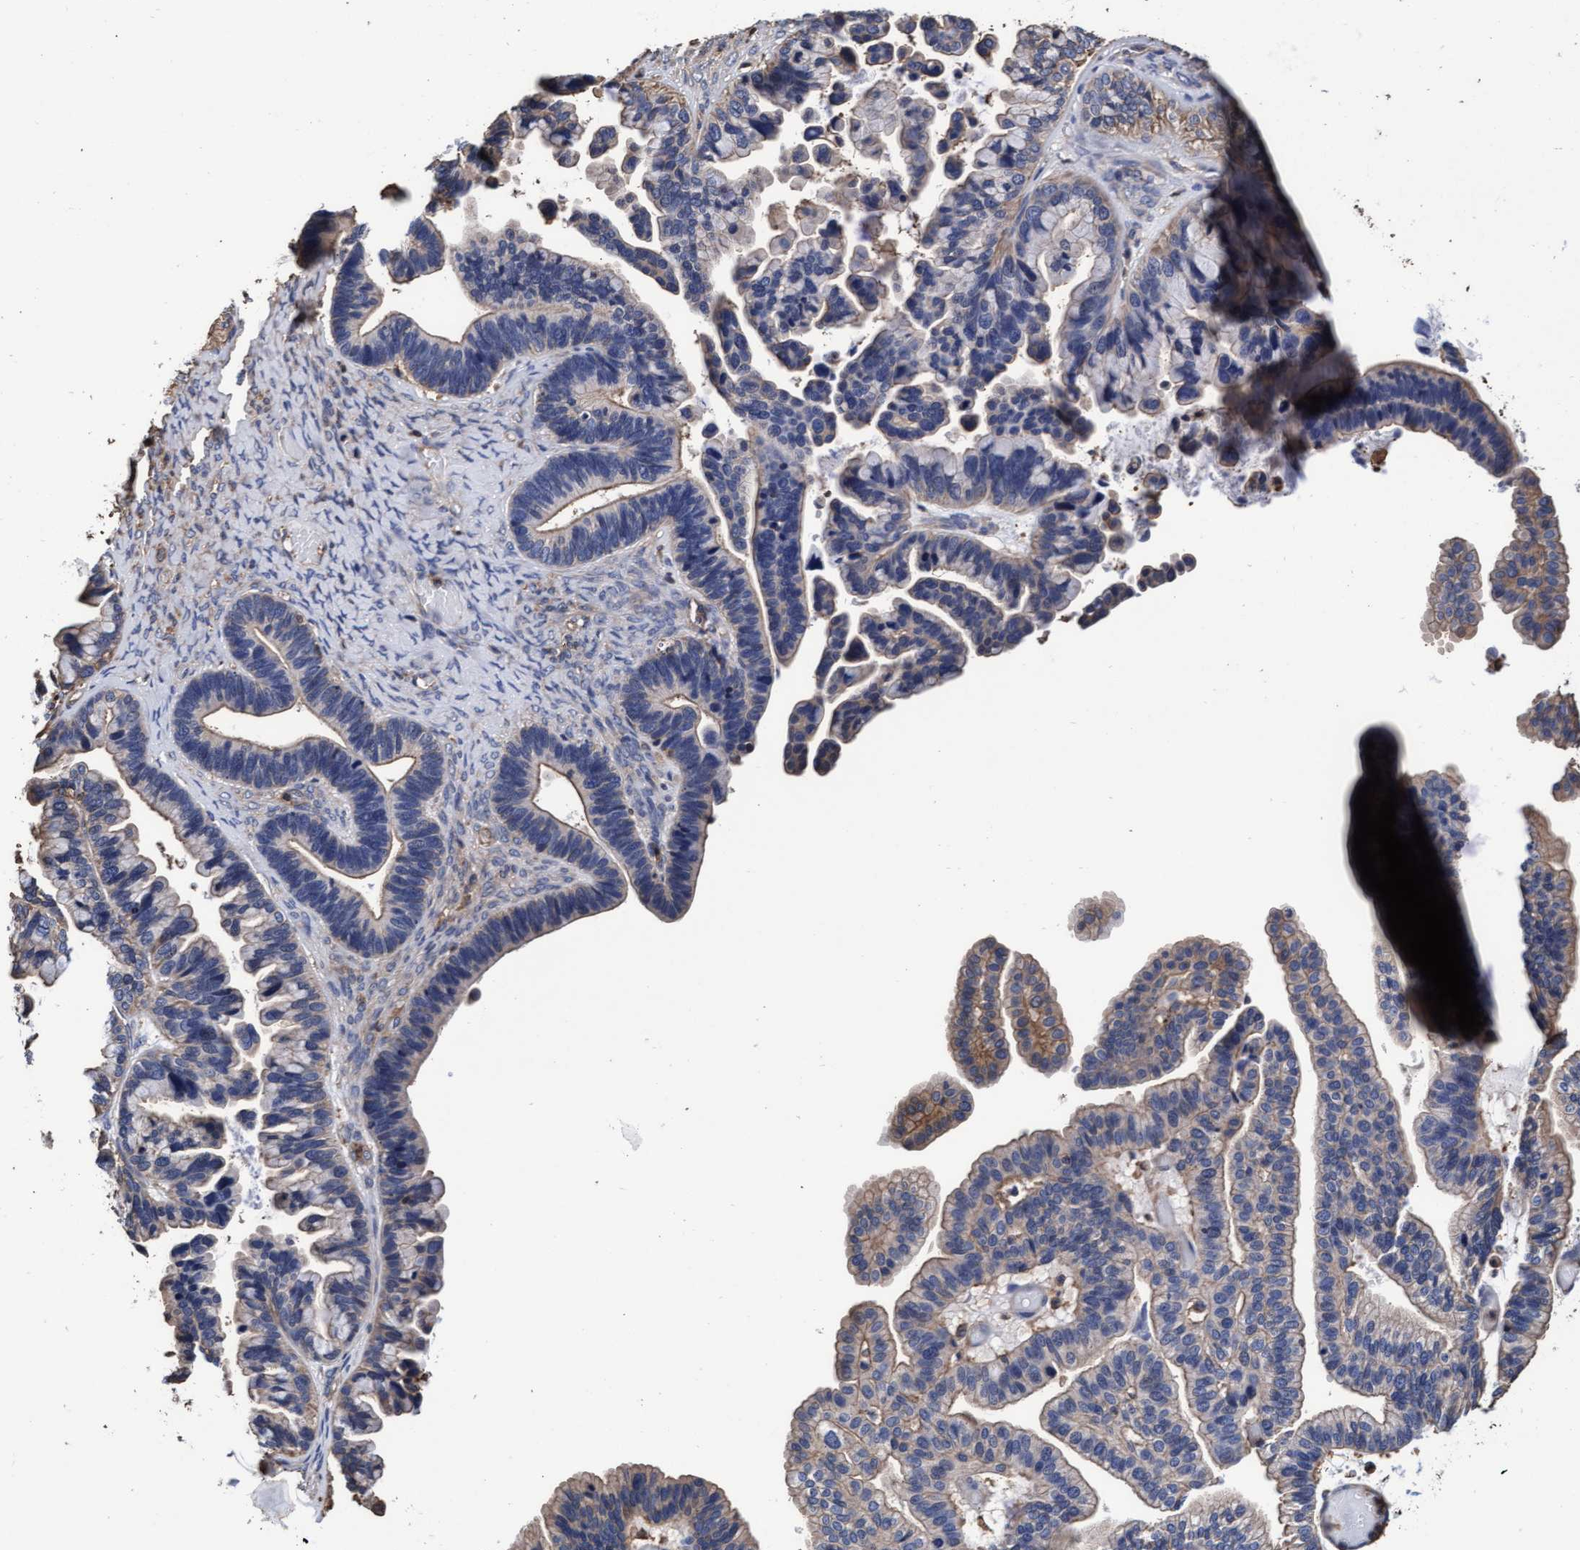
{"staining": {"intensity": "weak", "quantity": "25%-75%", "location": "cytoplasmic/membranous"}, "tissue": "ovarian cancer", "cell_type": "Tumor cells", "image_type": "cancer", "snomed": [{"axis": "morphology", "description": "Cystadenocarcinoma, serous, NOS"}, {"axis": "topography", "description": "Ovary"}], "caption": "Immunohistochemistry (IHC) of human ovarian cancer (serous cystadenocarcinoma) shows low levels of weak cytoplasmic/membranous expression in approximately 25%-75% of tumor cells.", "gene": "GRHPR", "patient": {"sex": "female", "age": 56}}